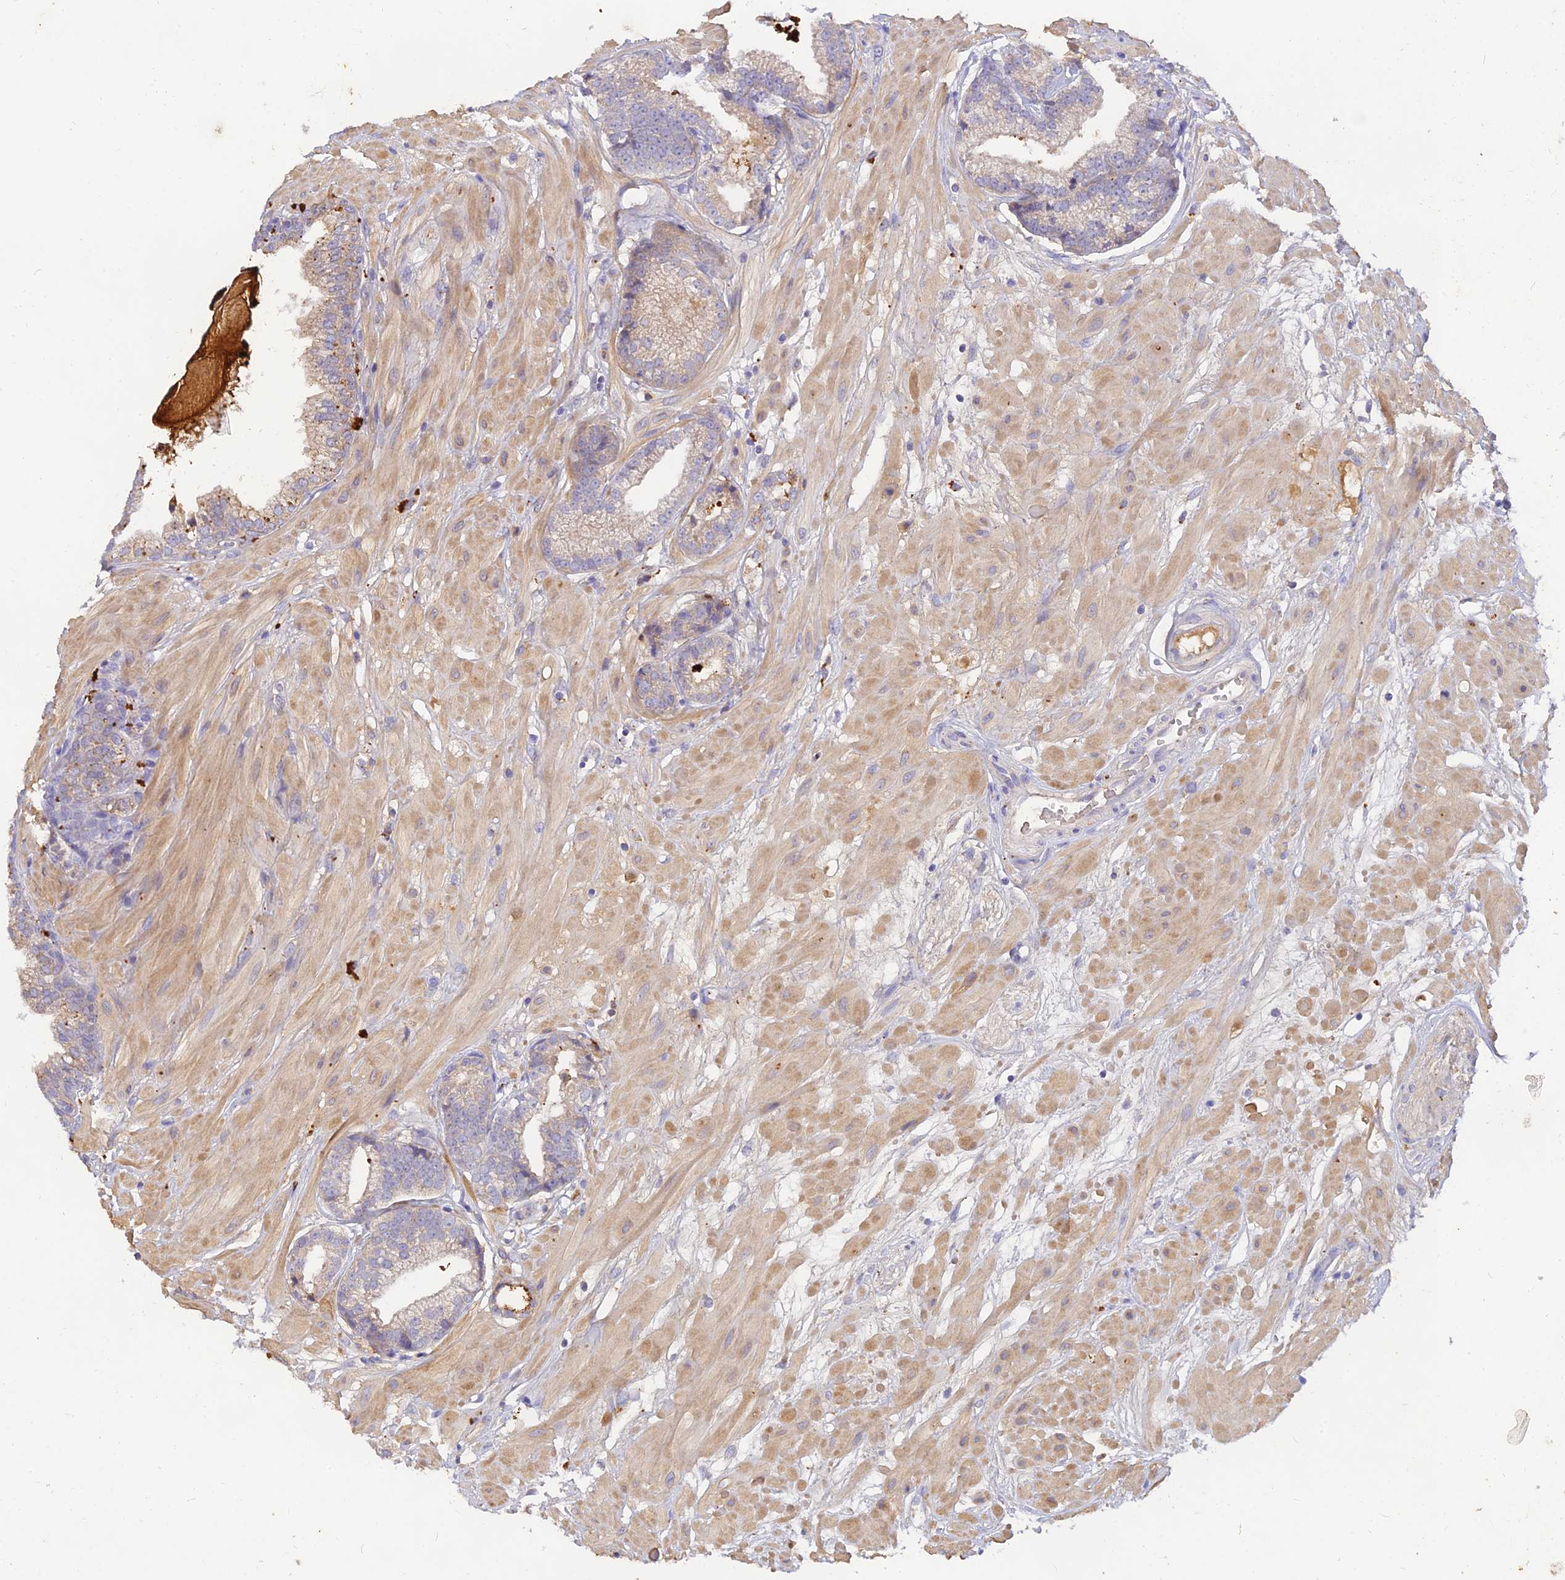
{"staining": {"intensity": "negative", "quantity": "none", "location": "none"}, "tissue": "prostate cancer", "cell_type": "Tumor cells", "image_type": "cancer", "snomed": [{"axis": "morphology", "description": "Adenocarcinoma, Low grade"}, {"axis": "topography", "description": "Prostate"}], "caption": "Immunohistochemistry histopathology image of human prostate adenocarcinoma (low-grade) stained for a protein (brown), which reveals no expression in tumor cells.", "gene": "ACSM5", "patient": {"sex": "male", "age": 64}}